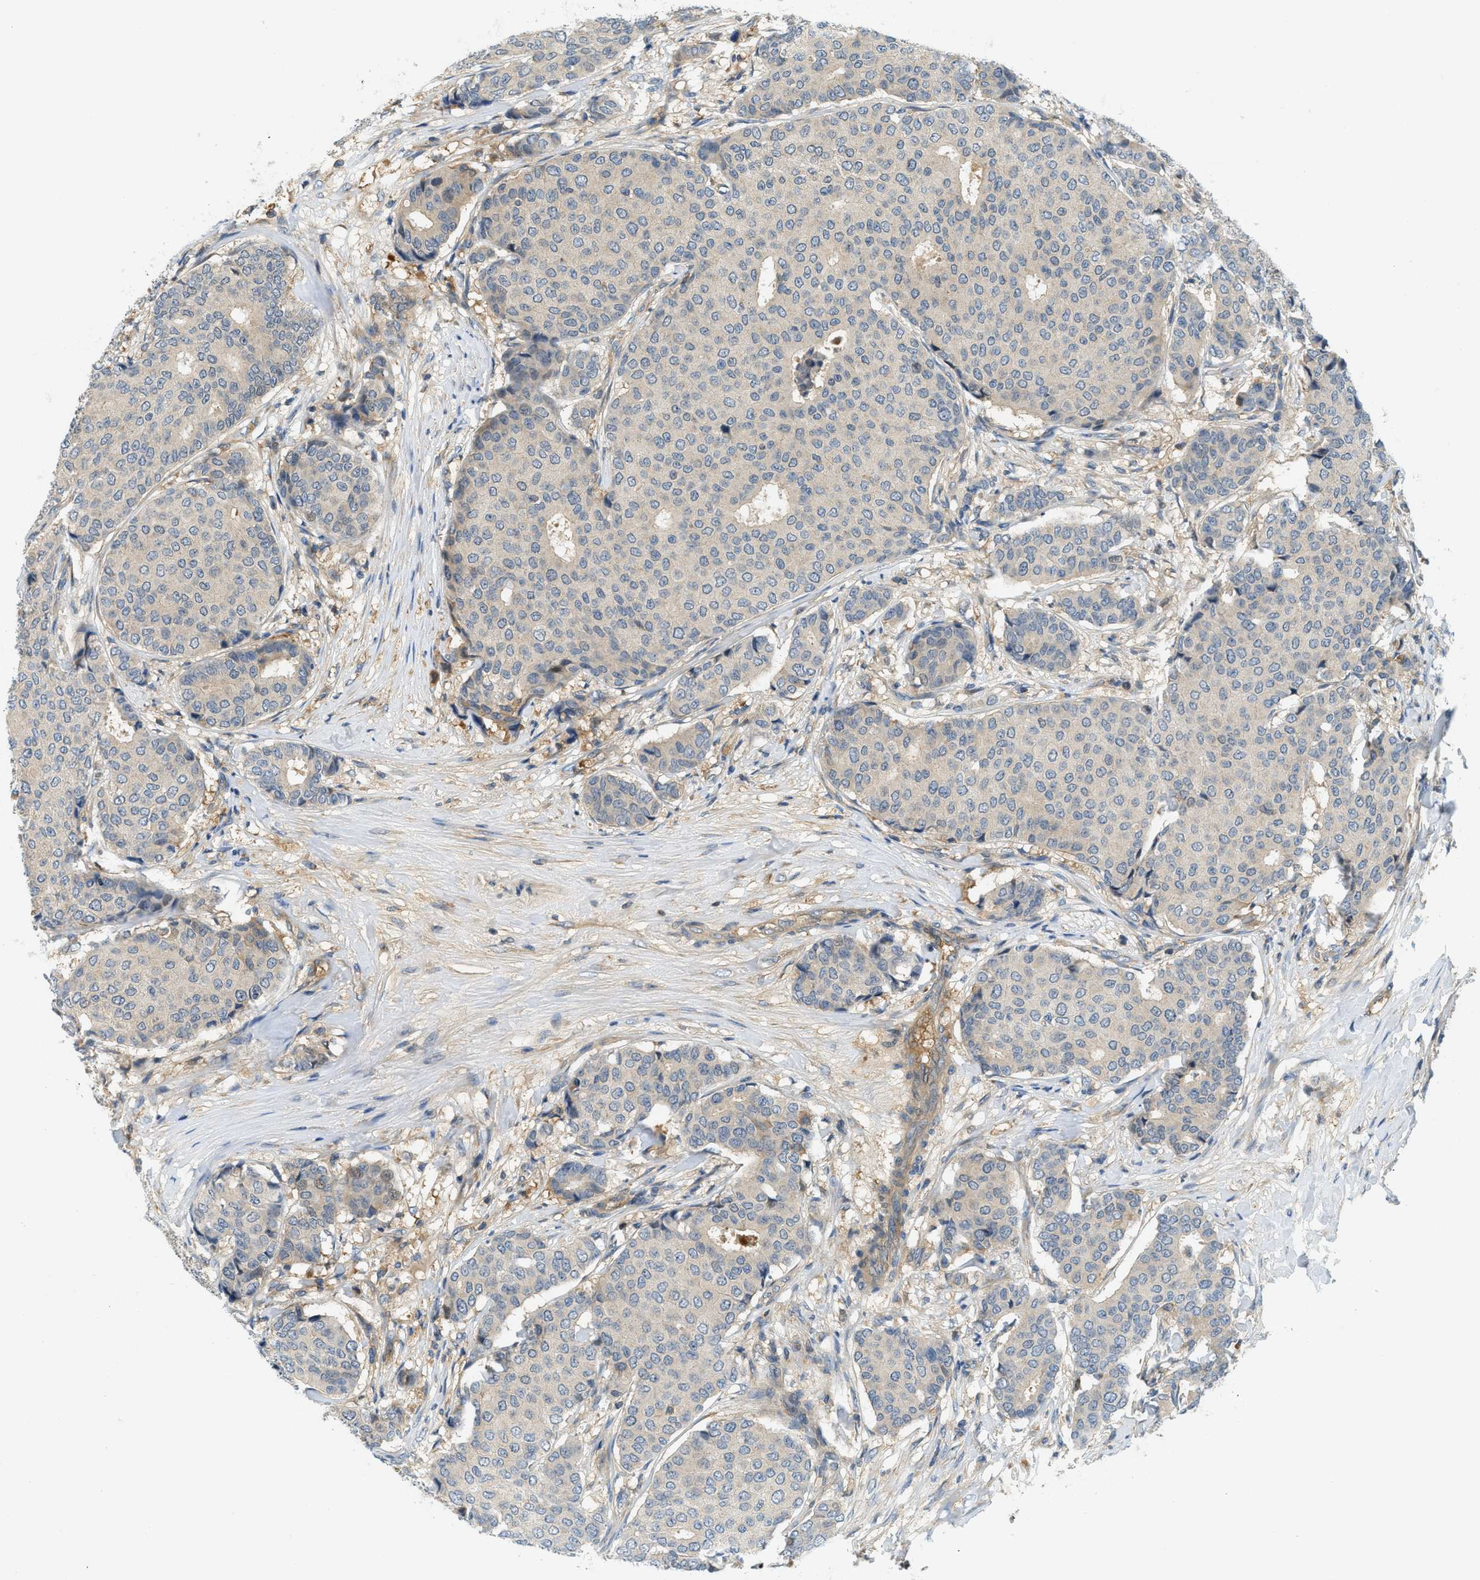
{"staining": {"intensity": "weak", "quantity": "<25%", "location": "cytoplasmic/membranous"}, "tissue": "breast cancer", "cell_type": "Tumor cells", "image_type": "cancer", "snomed": [{"axis": "morphology", "description": "Duct carcinoma"}, {"axis": "topography", "description": "Breast"}], "caption": "Intraductal carcinoma (breast) was stained to show a protein in brown. There is no significant staining in tumor cells.", "gene": "KCNK1", "patient": {"sex": "female", "age": 75}}